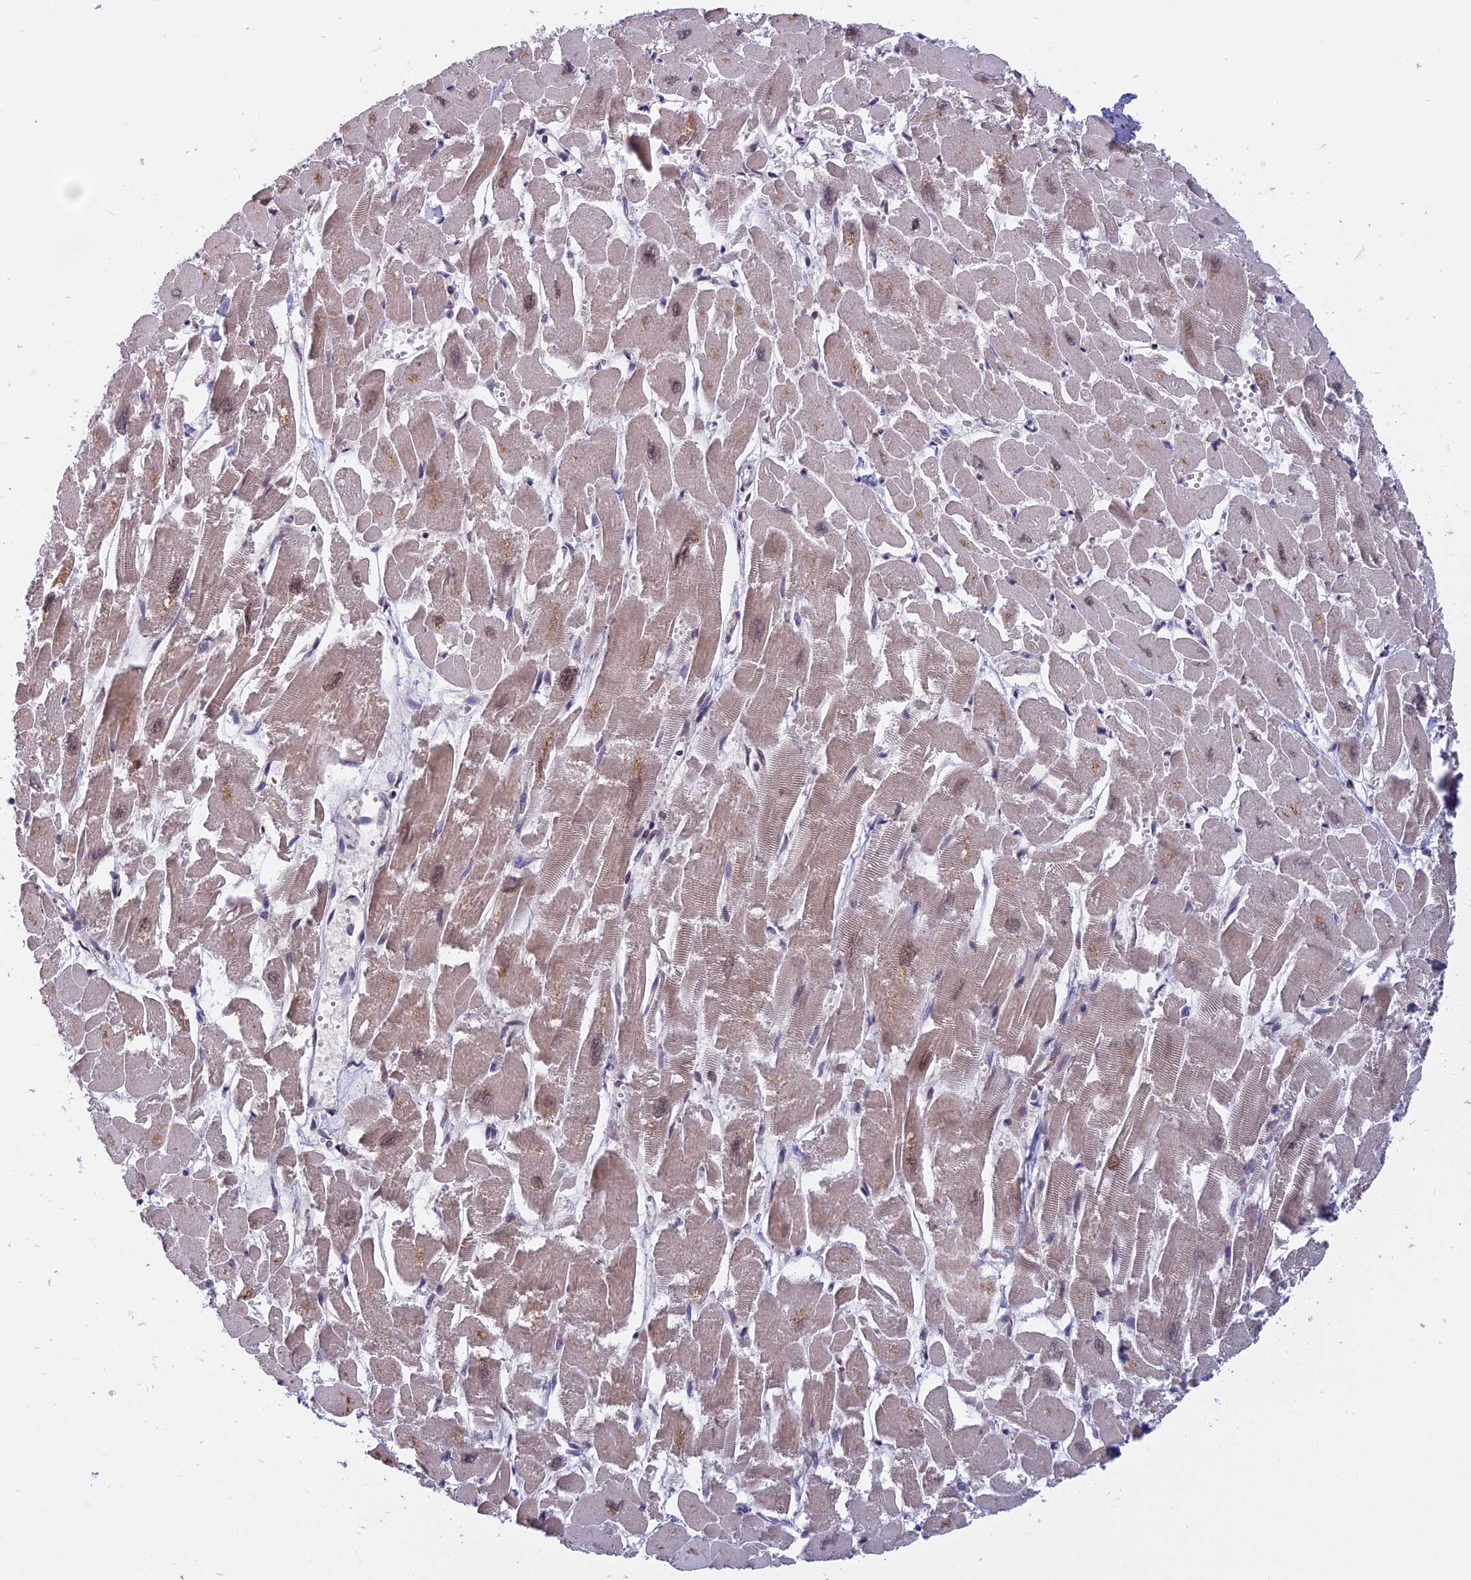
{"staining": {"intensity": "moderate", "quantity": "25%-75%", "location": "cytoplasmic/membranous,nuclear"}, "tissue": "heart muscle", "cell_type": "Cardiomyocytes", "image_type": "normal", "snomed": [{"axis": "morphology", "description": "Normal tissue, NOS"}, {"axis": "topography", "description": "Heart"}], "caption": "Moderate cytoplasmic/membranous,nuclear staining is identified in approximately 25%-75% of cardiomyocytes in benign heart muscle. (DAB = brown stain, brightfield microscopy at high magnification).", "gene": "CCDC113", "patient": {"sex": "male", "age": 54}}